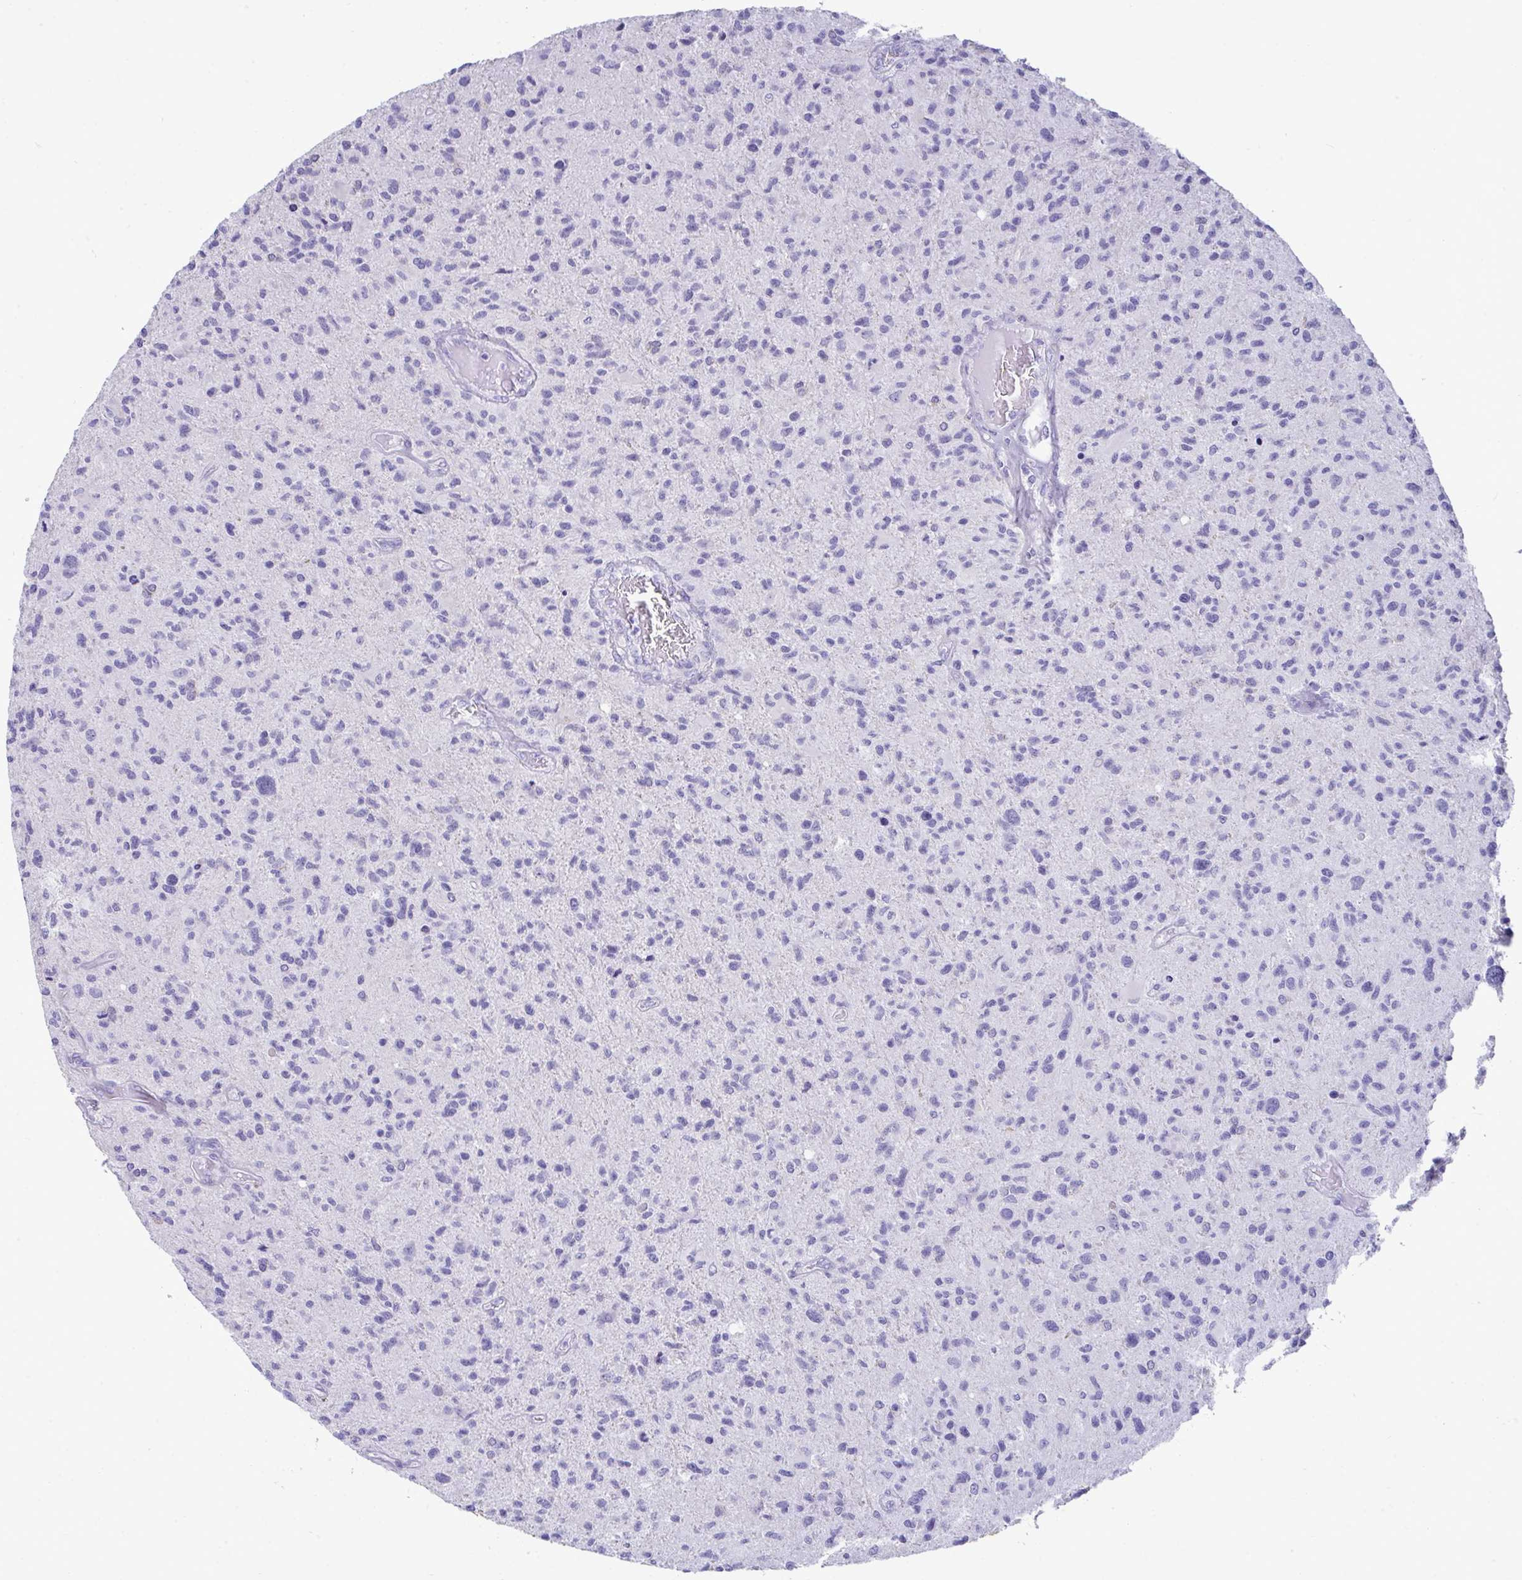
{"staining": {"intensity": "negative", "quantity": "none", "location": "none"}, "tissue": "glioma", "cell_type": "Tumor cells", "image_type": "cancer", "snomed": [{"axis": "morphology", "description": "Glioma, malignant, High grade"}, {"axis": "topography", "description": "Brain"}], "caption": "This is a photomicrograph of immunohistochemistry staining of glioma, which shows no expression in tumor cells.", "gene": "LHFPL6", "patient": {"sex": "female", "age": 70}}